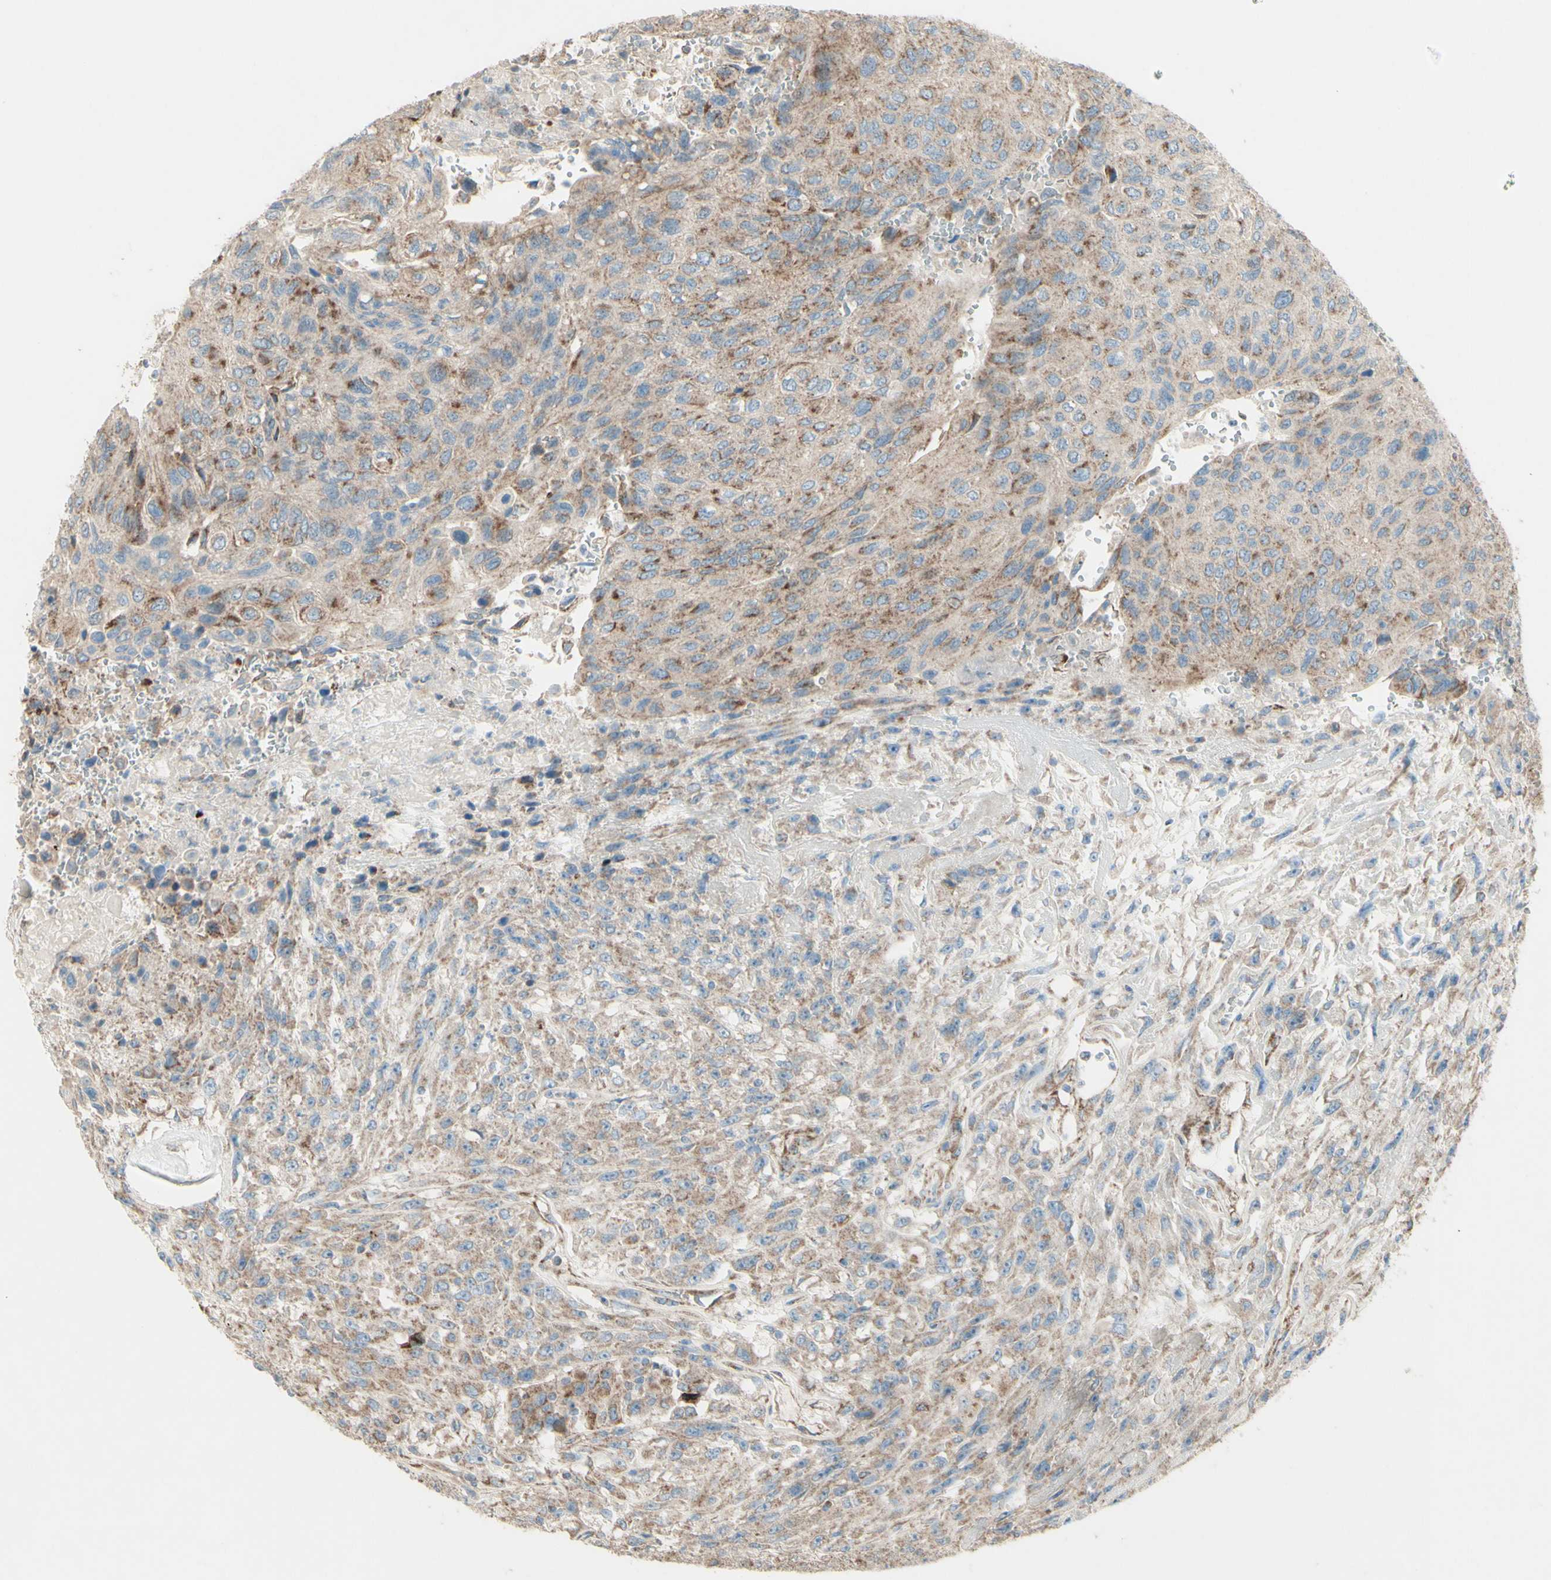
{"staining": {"intensity": "moderate", "quantity": ">75%", "location": "cytoplasmic/membranous"}, "tissue": "urothelial cancer", "cell_type": "Tumor cells", "image_type": "cancer", "snomed": [{"axis": "morphology", "description": "Urothelial carcinoma, High grade"}, {"axis": "topography", "description": "Urinary bladder"}], "caption": "This is an image of IHC staining of high-grade urothelial carcinoma, which shows moderate positivity in the cytoplasmic/membranous of tumor cells.", "gene": "RHOT1", "patient": {"sex": "male", "age": 66}}